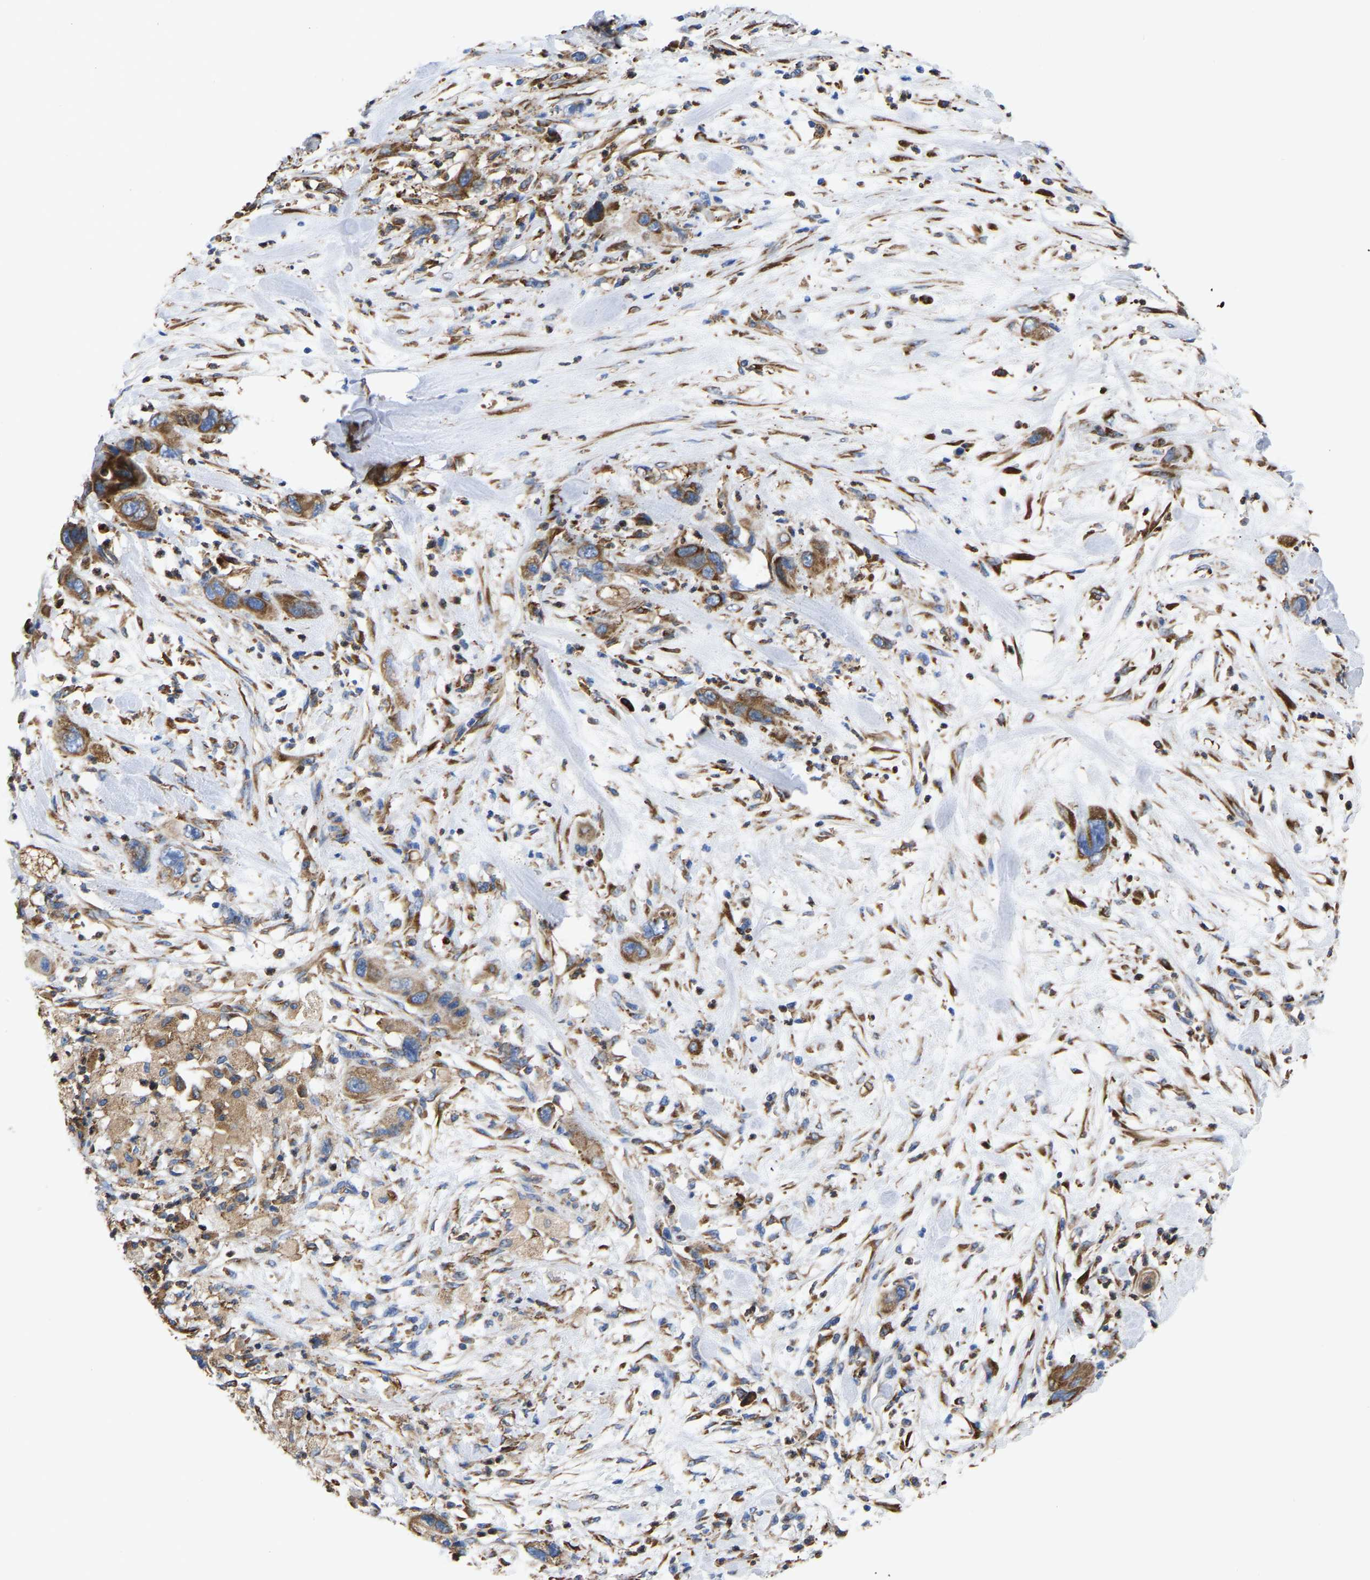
{"staining": {"intensity": "moderate", "quantity": ">75%", "location": "cytoplasmic/membranous"}, "tissue": "pancreatic cancer", "cell_type": "Tumor cells", "image_type": "cancer", "snomed": [{"axis": "morphology", "description": "Adenocarcinoma, NOS"}, {"axis": "topography", "description": "Pancreas"}], "caption": "An IHC image of neoplastic tissue is shown. Protein staining in brown shows moderate cytoplasmic/membranous positivity in adenocarcinoma (pancreatic) within tumor cells.", "gene": "P4HB", "patient": {"sex": "female", "age": 71}}